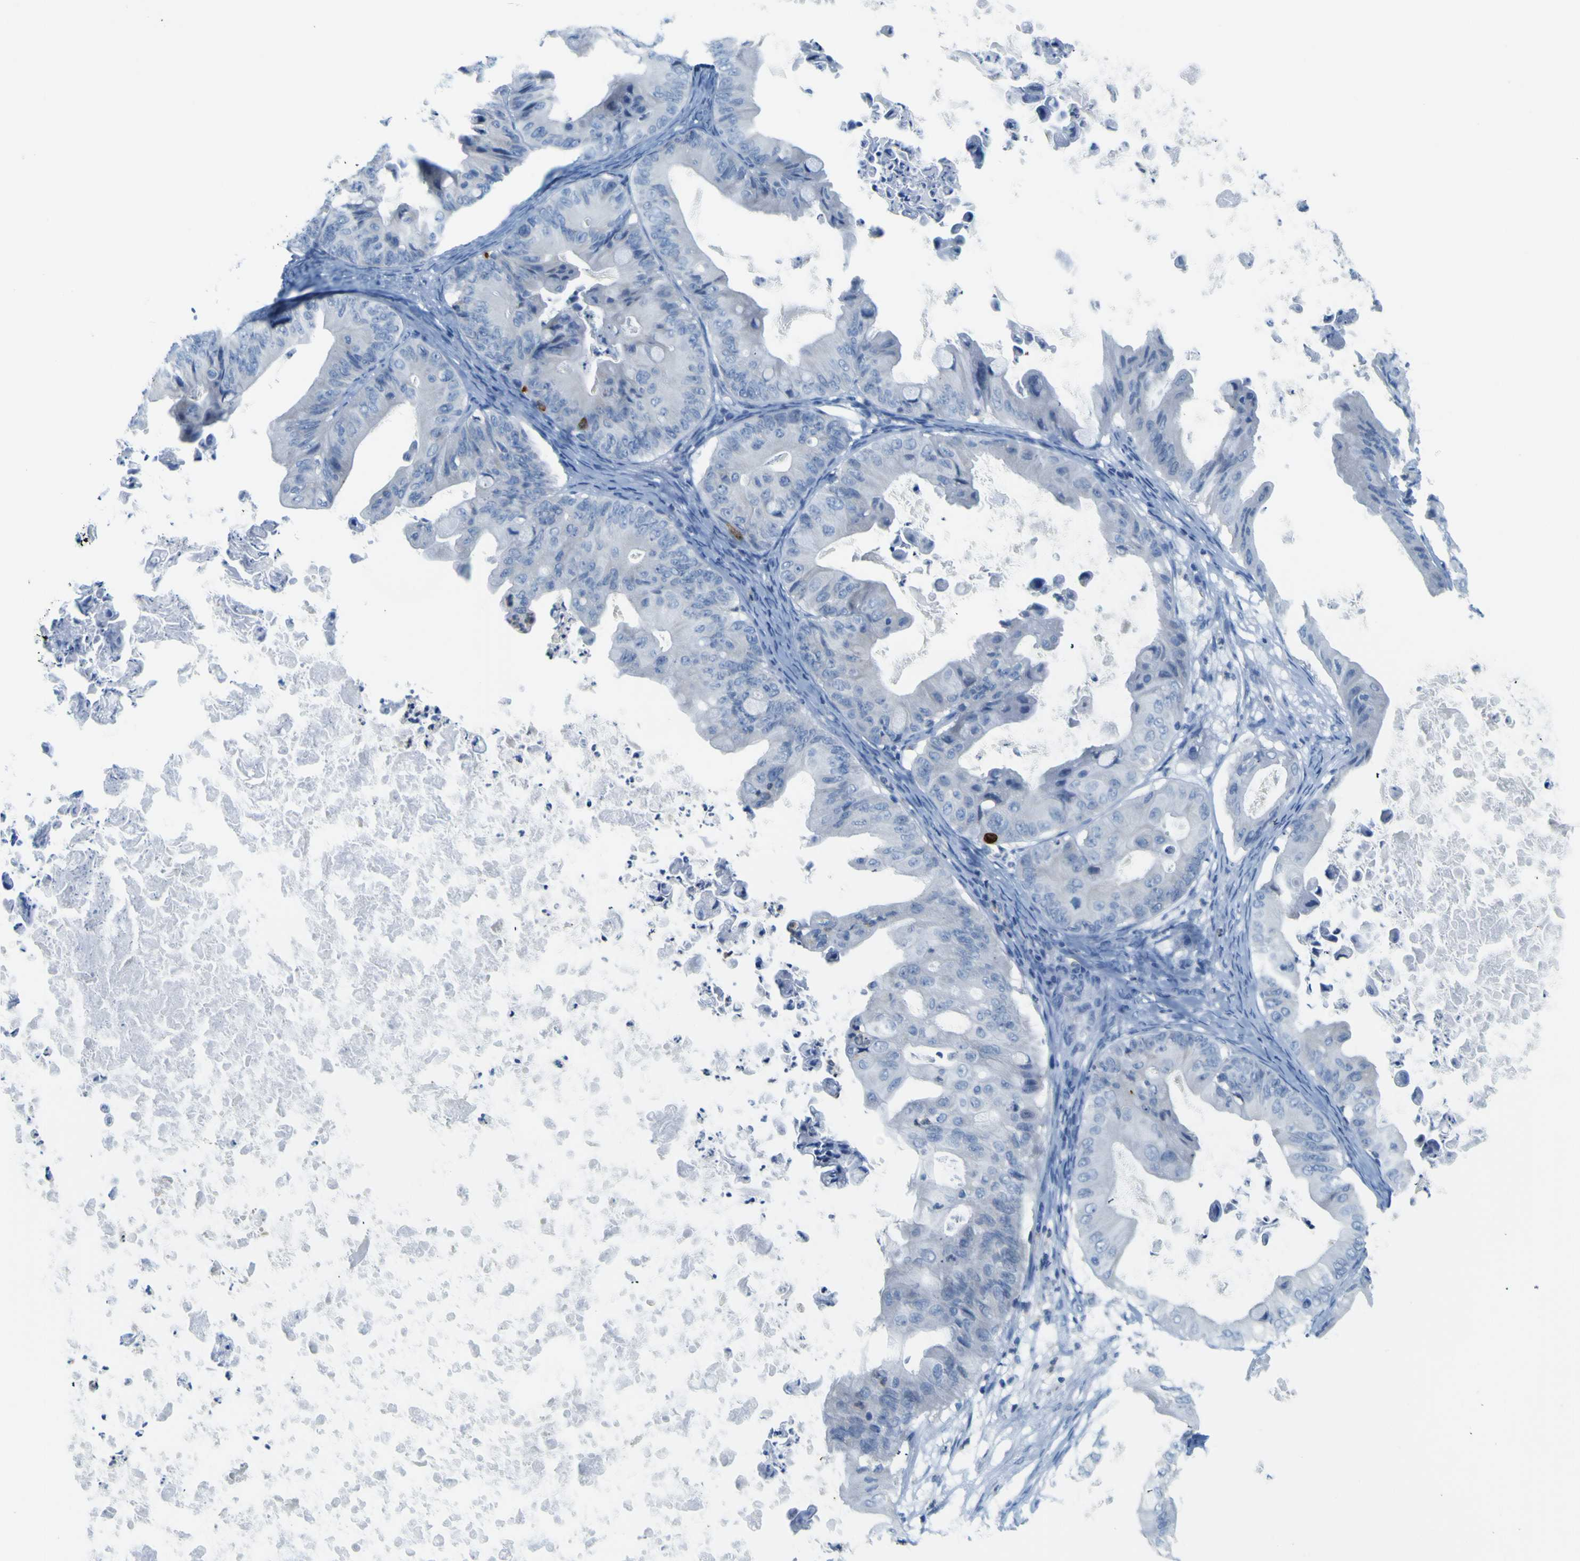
{"staining": {"intensity": "negative", "quantity": "none", "location": "none"}, "tissue": "ovarian cancer", "cell_type": "Tumor cells", "image_type": "cancer", "snomed": [{"axis": "morphology", "description": "Cystadenocarcinoma, mucinous, NOS"}, {"axis": "topography", "description": "Ovary"}], "caption": "Ovarian cancer was stained to show a protein in brown. There is no significant positivity in tumor cells. The staining is performed using DAB brown chromogen with nuclei counter-stained in using hematoxylin.", "gene": "ACSL1", "patient": {"sex": "female", "age": 37}}